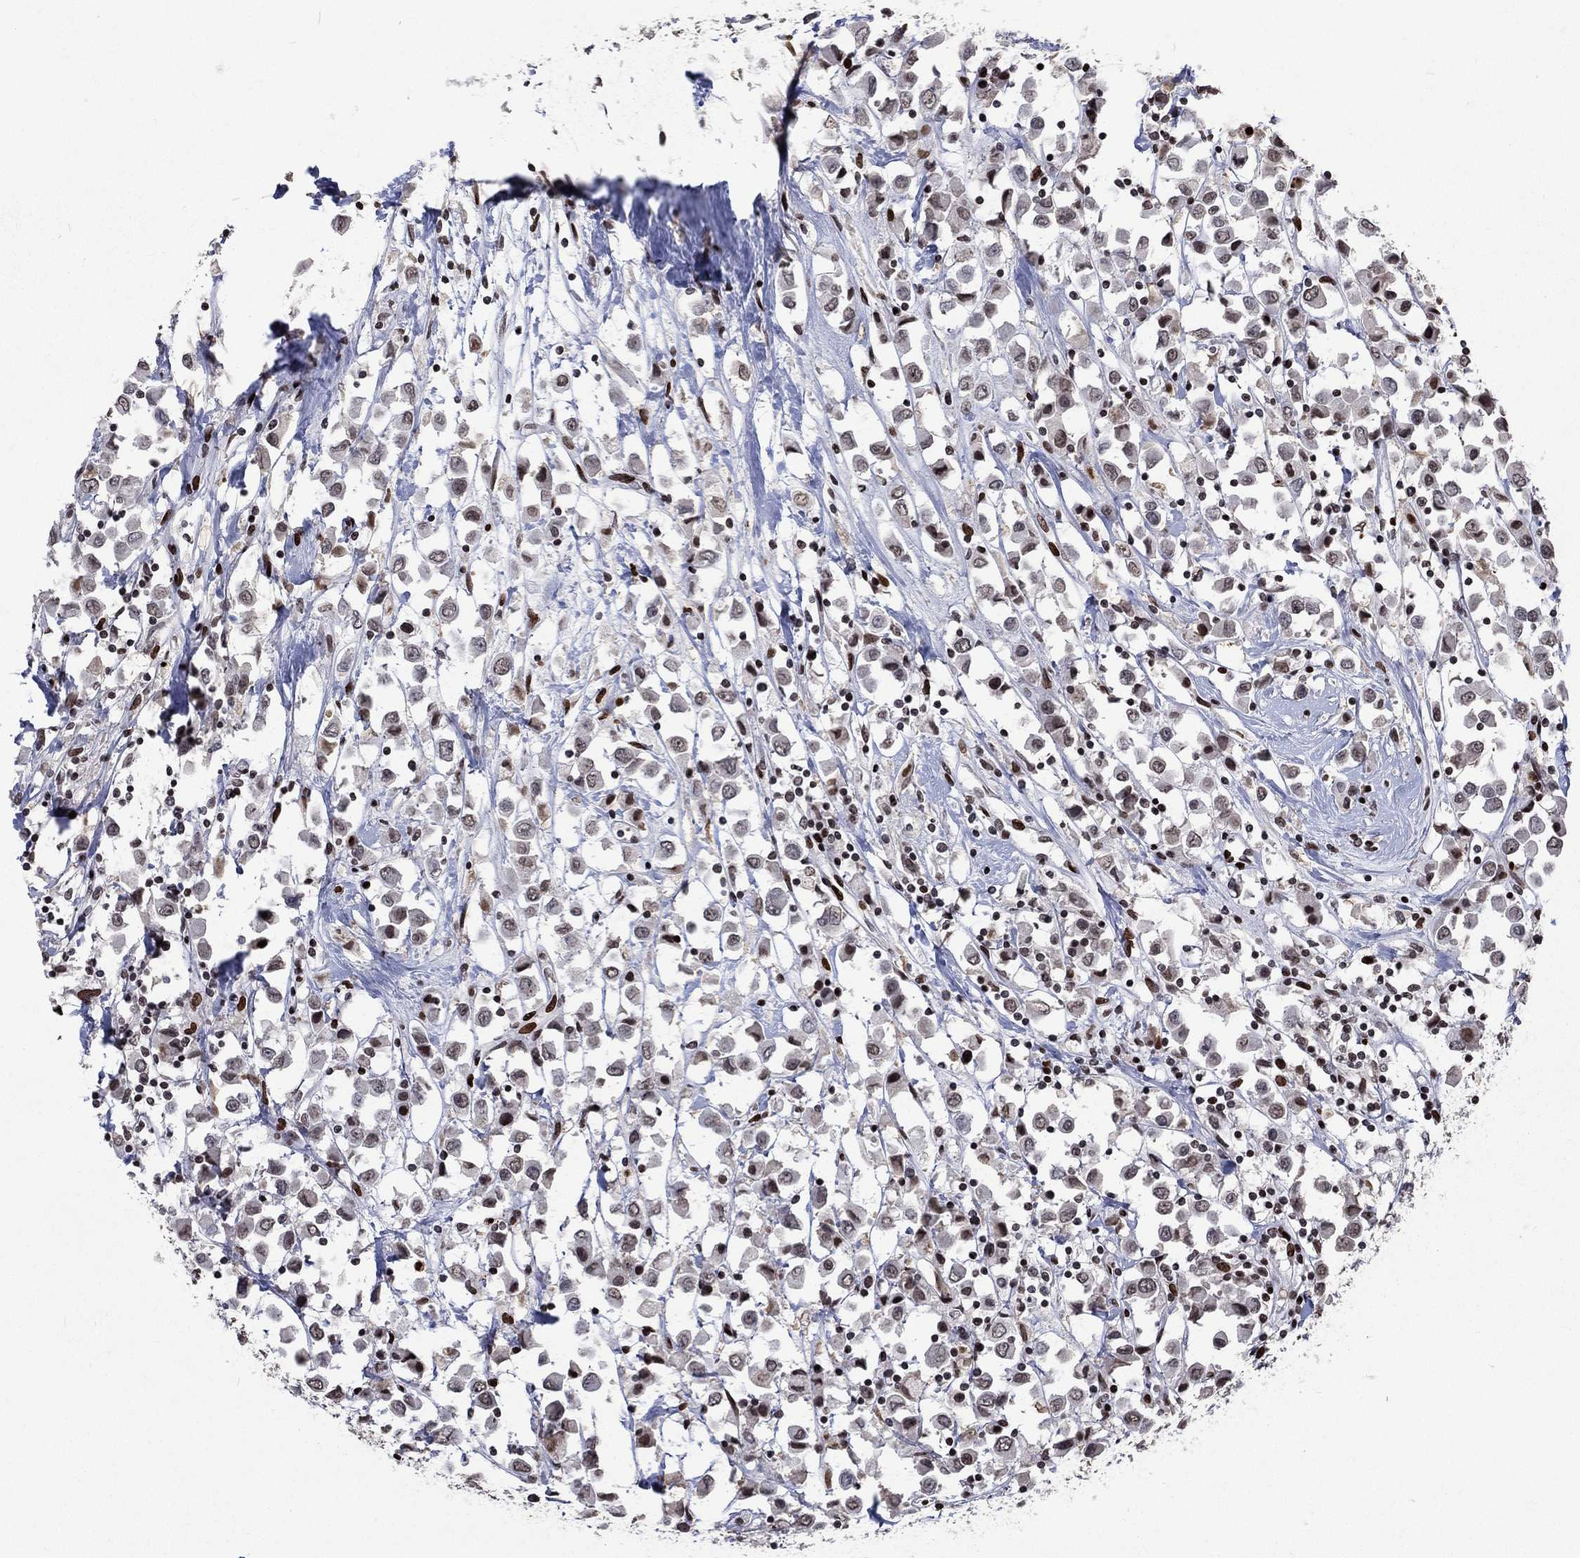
{"staining": {"intensity": "negative", "quantity": "none", "location": "none"}, "tissue": "breast cancer", "cell_type": "Tumor cells", "image_type": "cancer", "snomed": [{"axis": "morphology", "description": "Duct carcinoma"}, {"axis": "topography", "description": "Breast"}], "caption": "An IHC histopathology image of breast cancer is shown. There is no staining in tumor cells of breast cancer. The staining is performed using DAB (3,3'-diaminobenzidine) brown chromogen with nuclei counter-stained in using hematoxylin.", "gene": "SRSF3", "patient": {"sex": "female", "age": 61}}